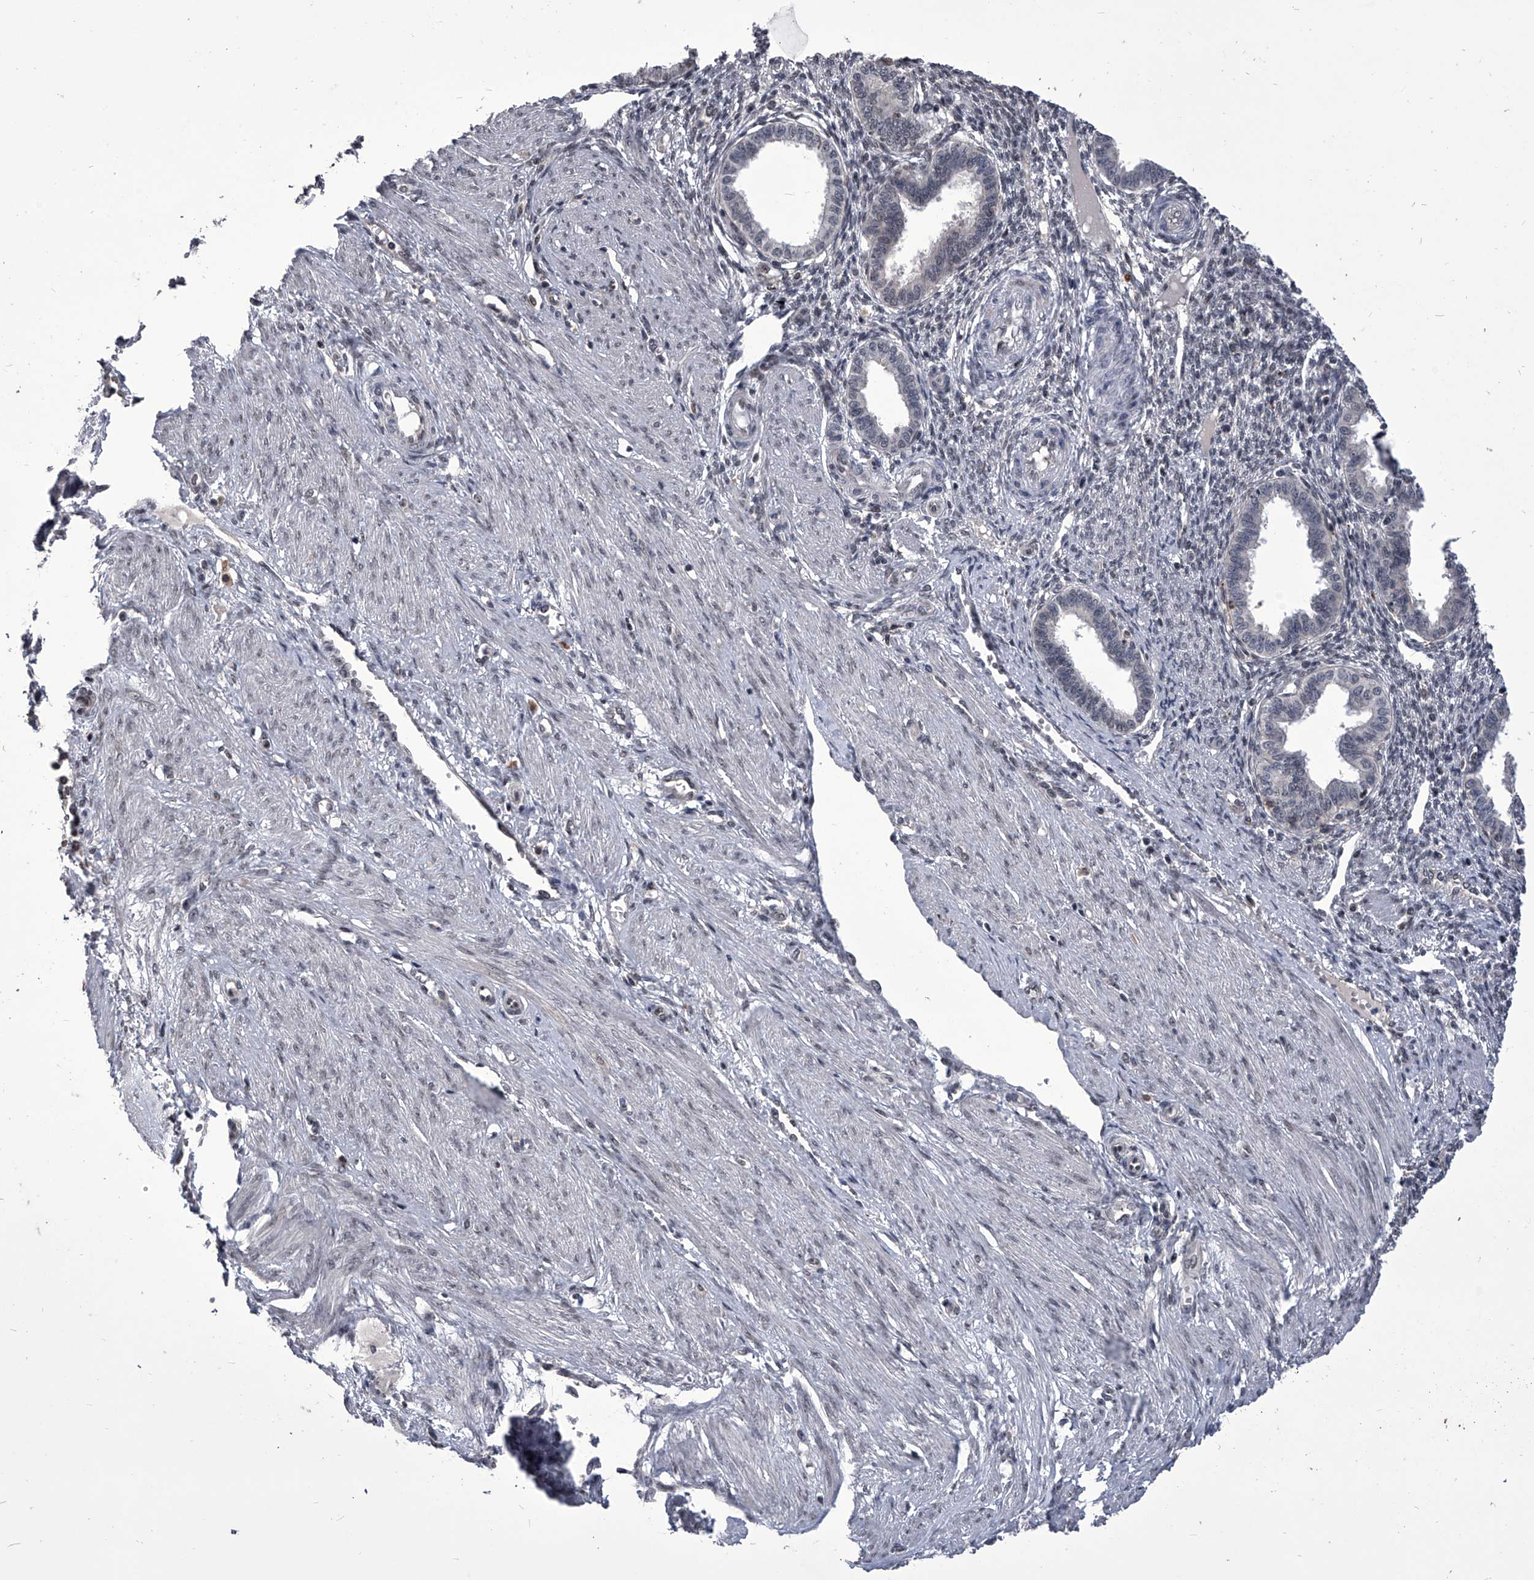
{"staining": {"intensity": "weak", "quantity": "<25%", "location": "nuclear"}, "tissue": "endometrium", "cell_type": "Cells in endometrial stroma", "image_type": "normal", "snomed": [{"axis": "morphology", "description": "Normal tissue, NOS"}, {"axis": "topography", "description": "Endometrium"}], "caption": "A micrograph of human endometrium is negative for staining in cells in endometrial stroma. Nuclei are stained in blue.", "gene": "CMTR1", "patient": {"sex": "female", "age": 33}}